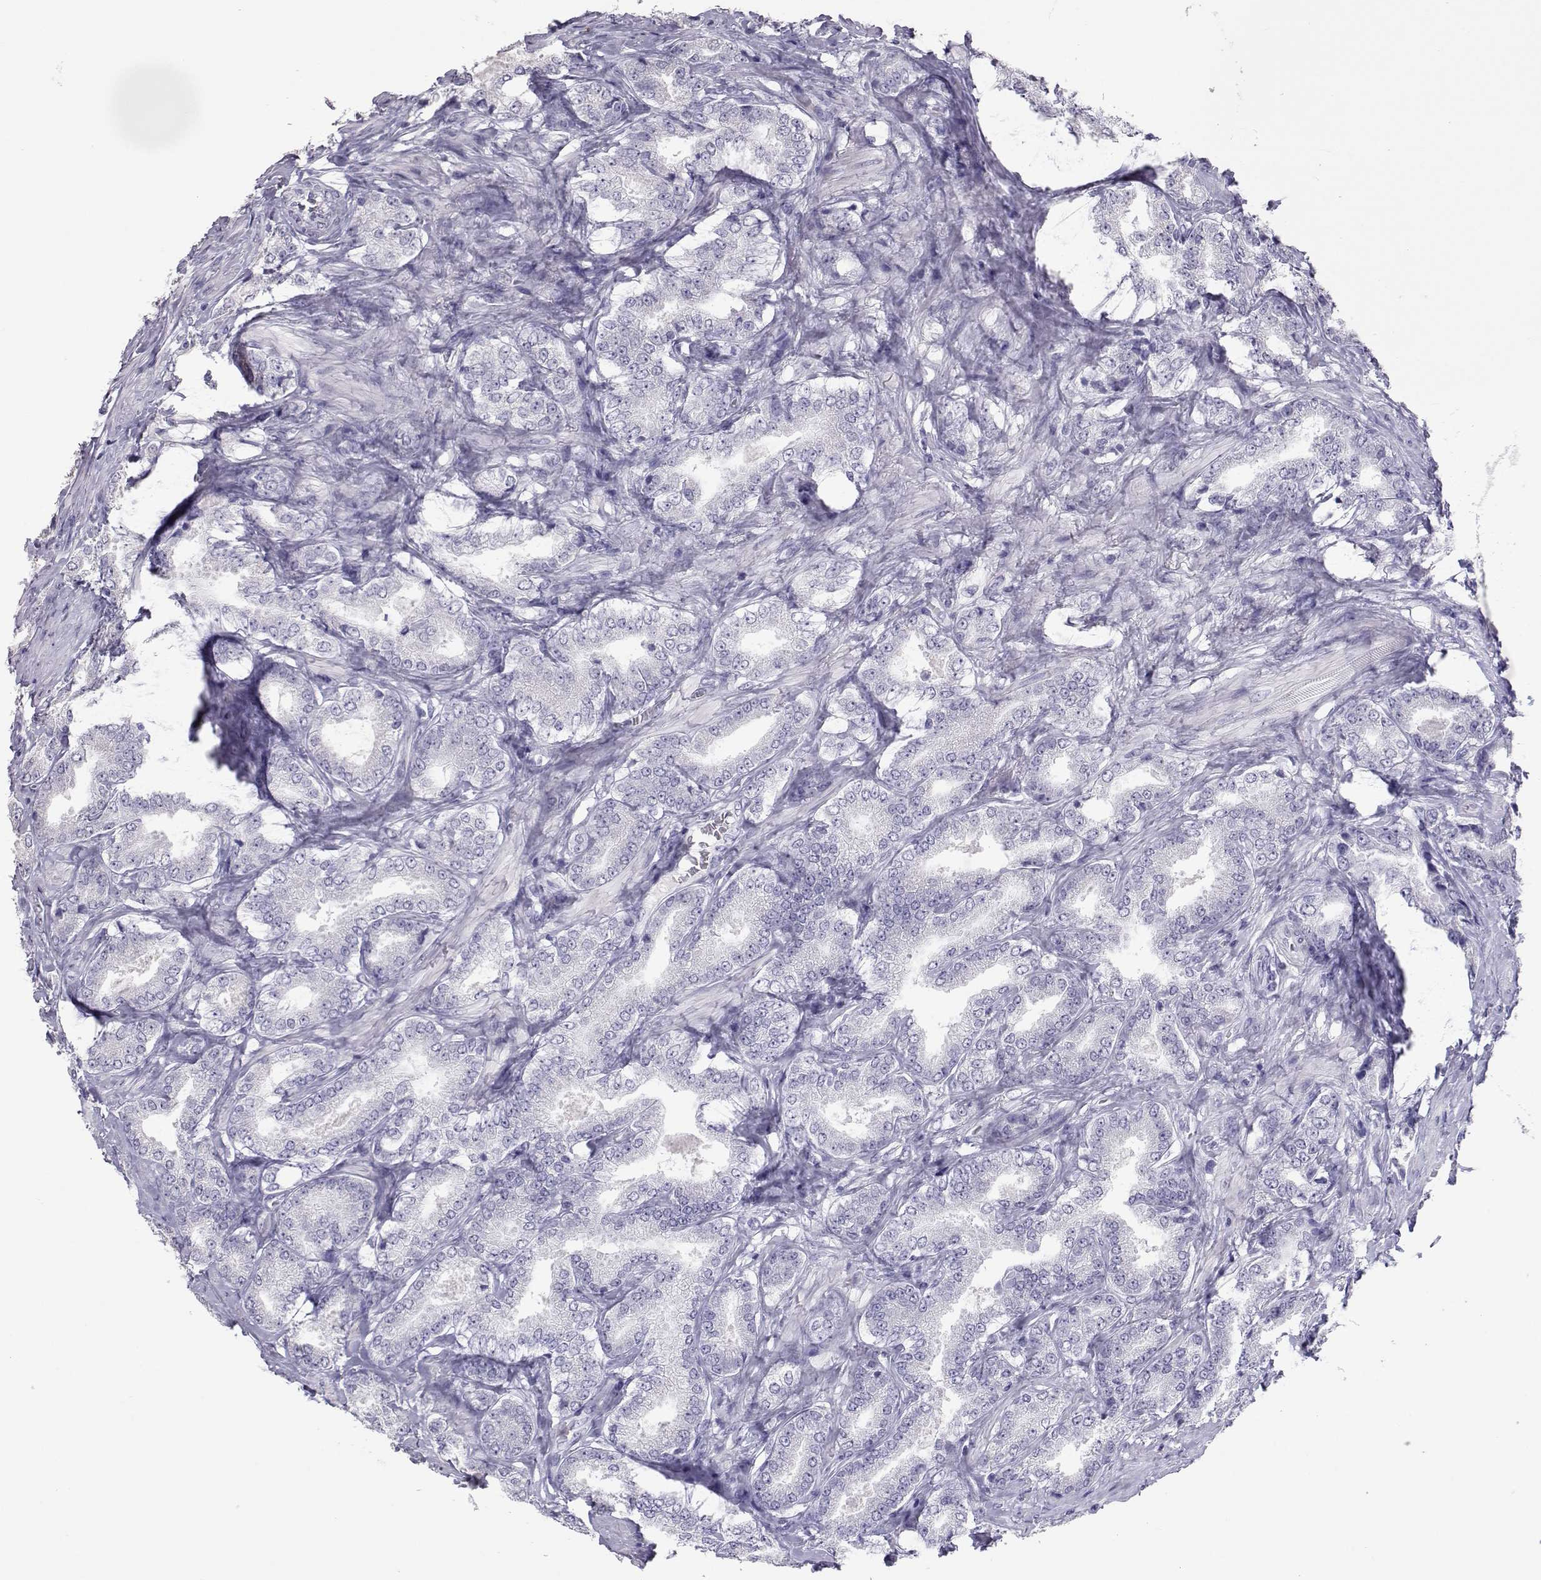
{"staining": {"intensity": "negative", "quantity": "none", "location": "none"}, "tissue": "prostate cancer", "cell_type": "Tumor cells", "image_type": "cancer", "snomed": [{"axis": "morphology", "description": "Adenocarcinoma, NOS"}, {"axis": "topography", "description": "Prostate"}], "caption": "DAB (3,3'-diaminobenzidine) immunohistochemical staining of human prostate cancer reveals no significant positivity in tumor cells.", "gene": "PMCH", "patient": {"sex": "male", "age": 64}}